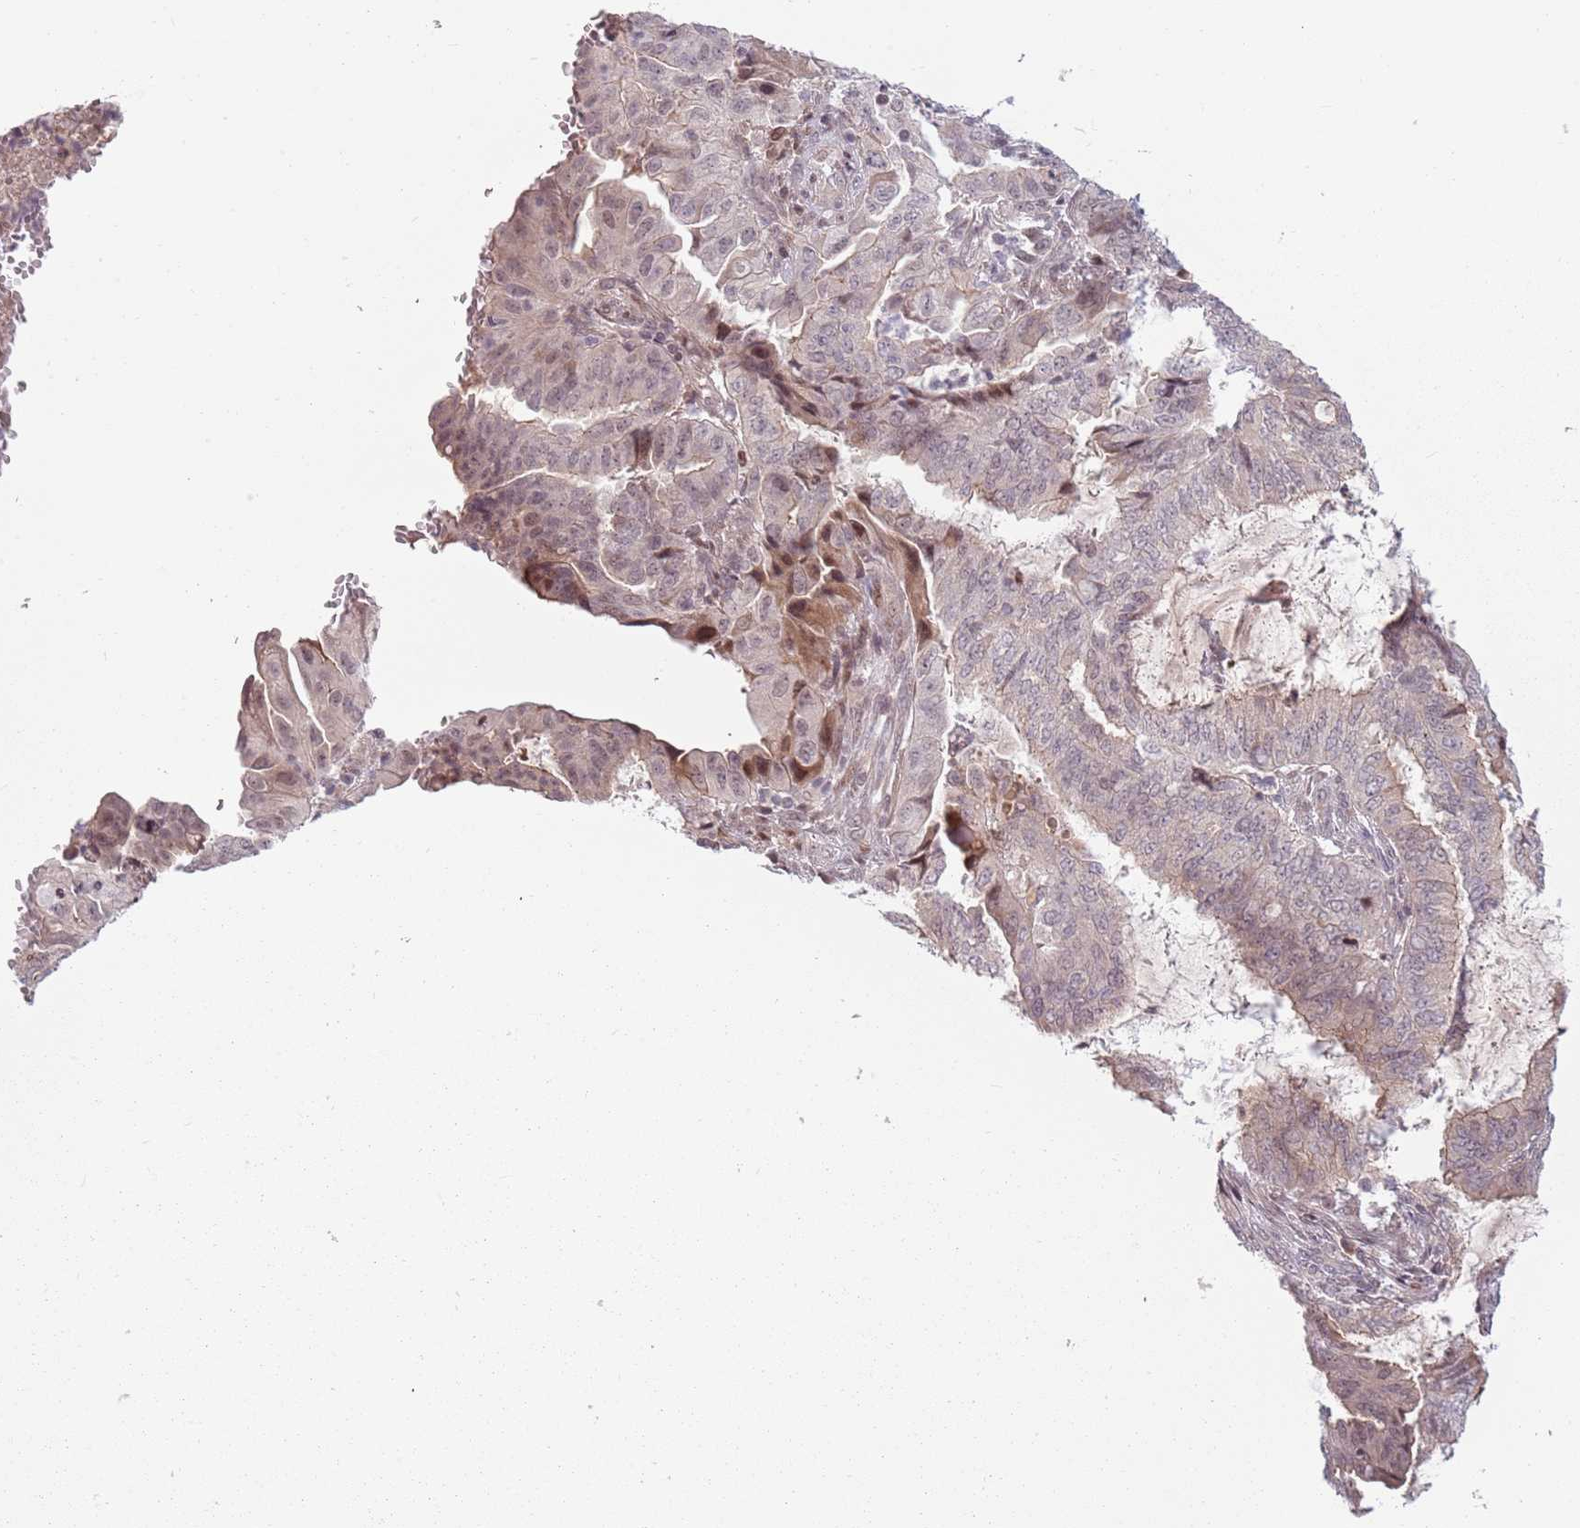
{"staining": {"intensity": "weak", "quantity": "<25%", "location": "cytoplasmic/membranous,nuclear"}, "tissue": "endometrial cancer", "cell_type": "Tumor cells", "image_type": "cancer", "snomed": [{"axis": "morphology", "description": "Adenocarcinoma, NOS"}, {"axis": "topography", "description": "Endometrium"}], "caption": "IHC of endometrial cancer (adenocarcinoma) reveals no staining in tumor cells.", "gene": "ADGRG1", "patient": {"sex": "female", "age": 51}}